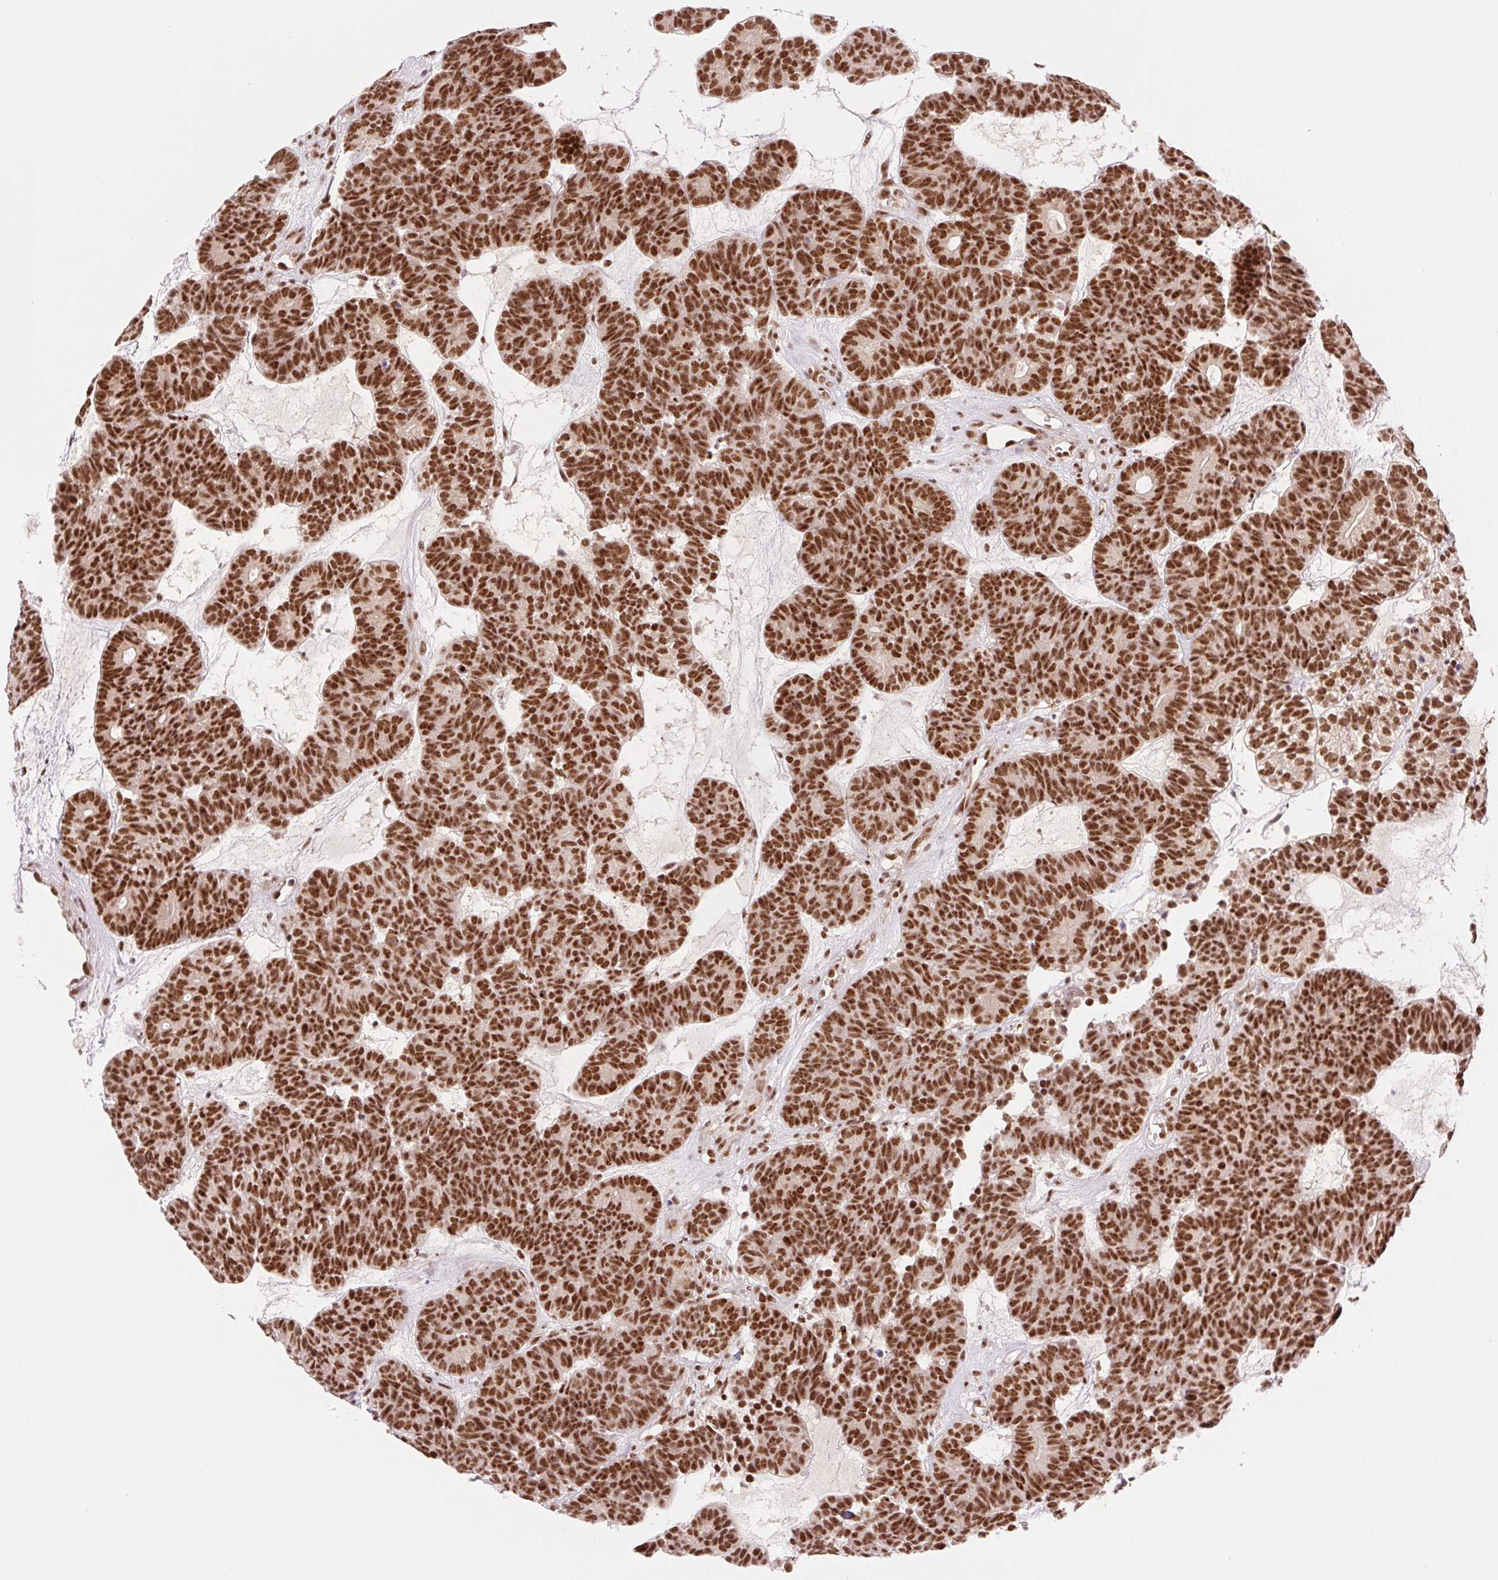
{"staining": {"intensity": "strong", "quantity": ">75%", "location": "nuclear"}, "tissue": "head and neck cancer", "cell_type": "Tumor cells", "image_type": "cancer", "snomed": [{"axis": "morphology", "description": "Adenocarcinoma, NOS"}, {"axis": "topography", "description": "Head-Neck"}], "caption": "A brown stain shows strong nuclear positivity of a protein in head and neck cancer tumor cells.", "gene": "PRDM11", "patient": {"sex": "female", "age": 81}}